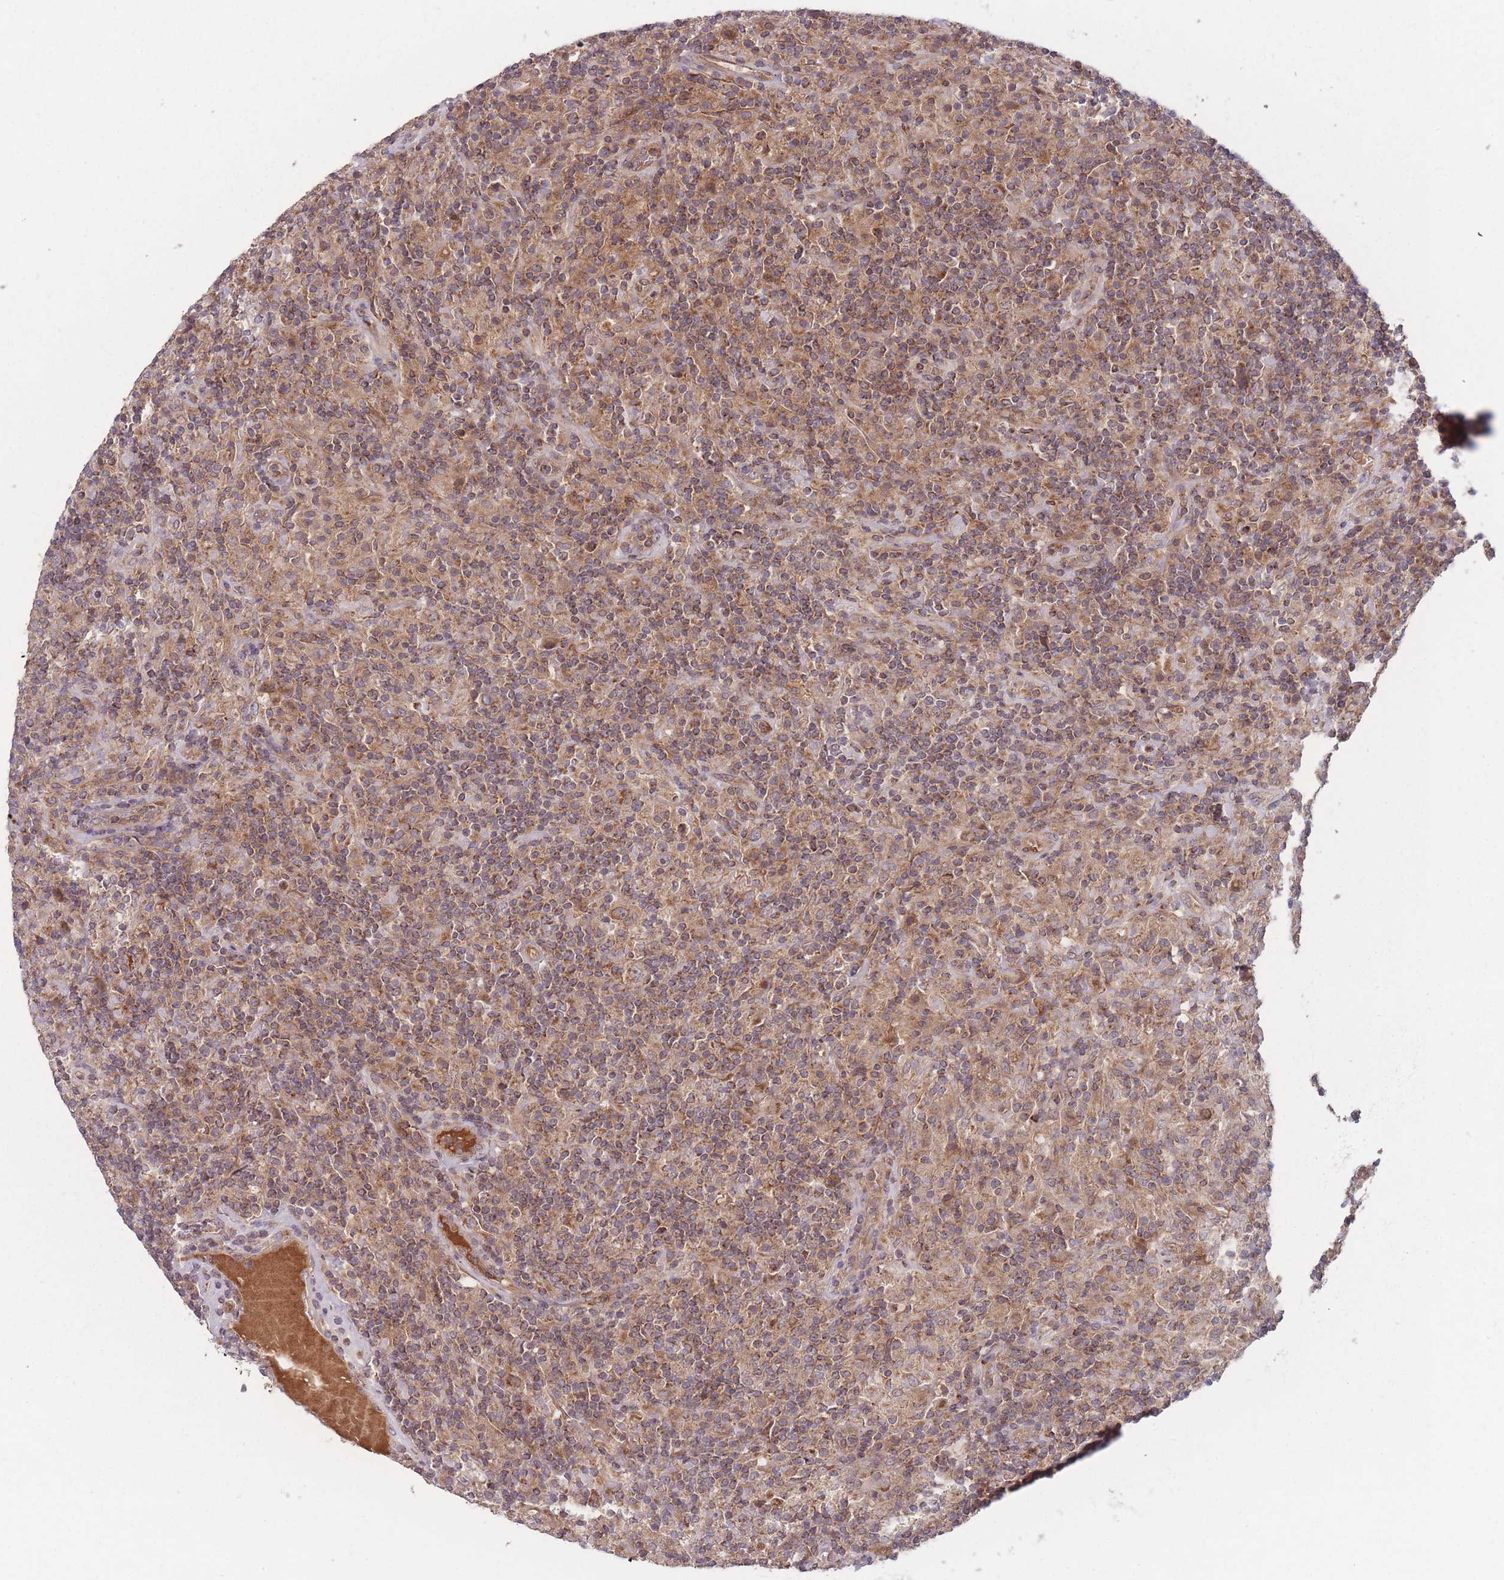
{"staining": {"intensity": "moderate", "quantity": ">75%", "location": "cytoplasmic/membranous"}, "tissue": "lymphoma", "cell_type": "Tumor cells", "image_type": "cancer", "snomed": [{"axis": "morphology", "description": "Hodgkin's disease, NOS"}, {"axis": "topography", "description": "Lymph node"}], "caption": "Lymphoma was stained to show a protein in brown. There is medium levels of moderate cytoplasmic/membranous expression in about >75% of tumor cells. (IHC, brightfield microscopy, high magnification).", "gene": "ATP5MG", "patient": {"sex": "male", "age": 70}}